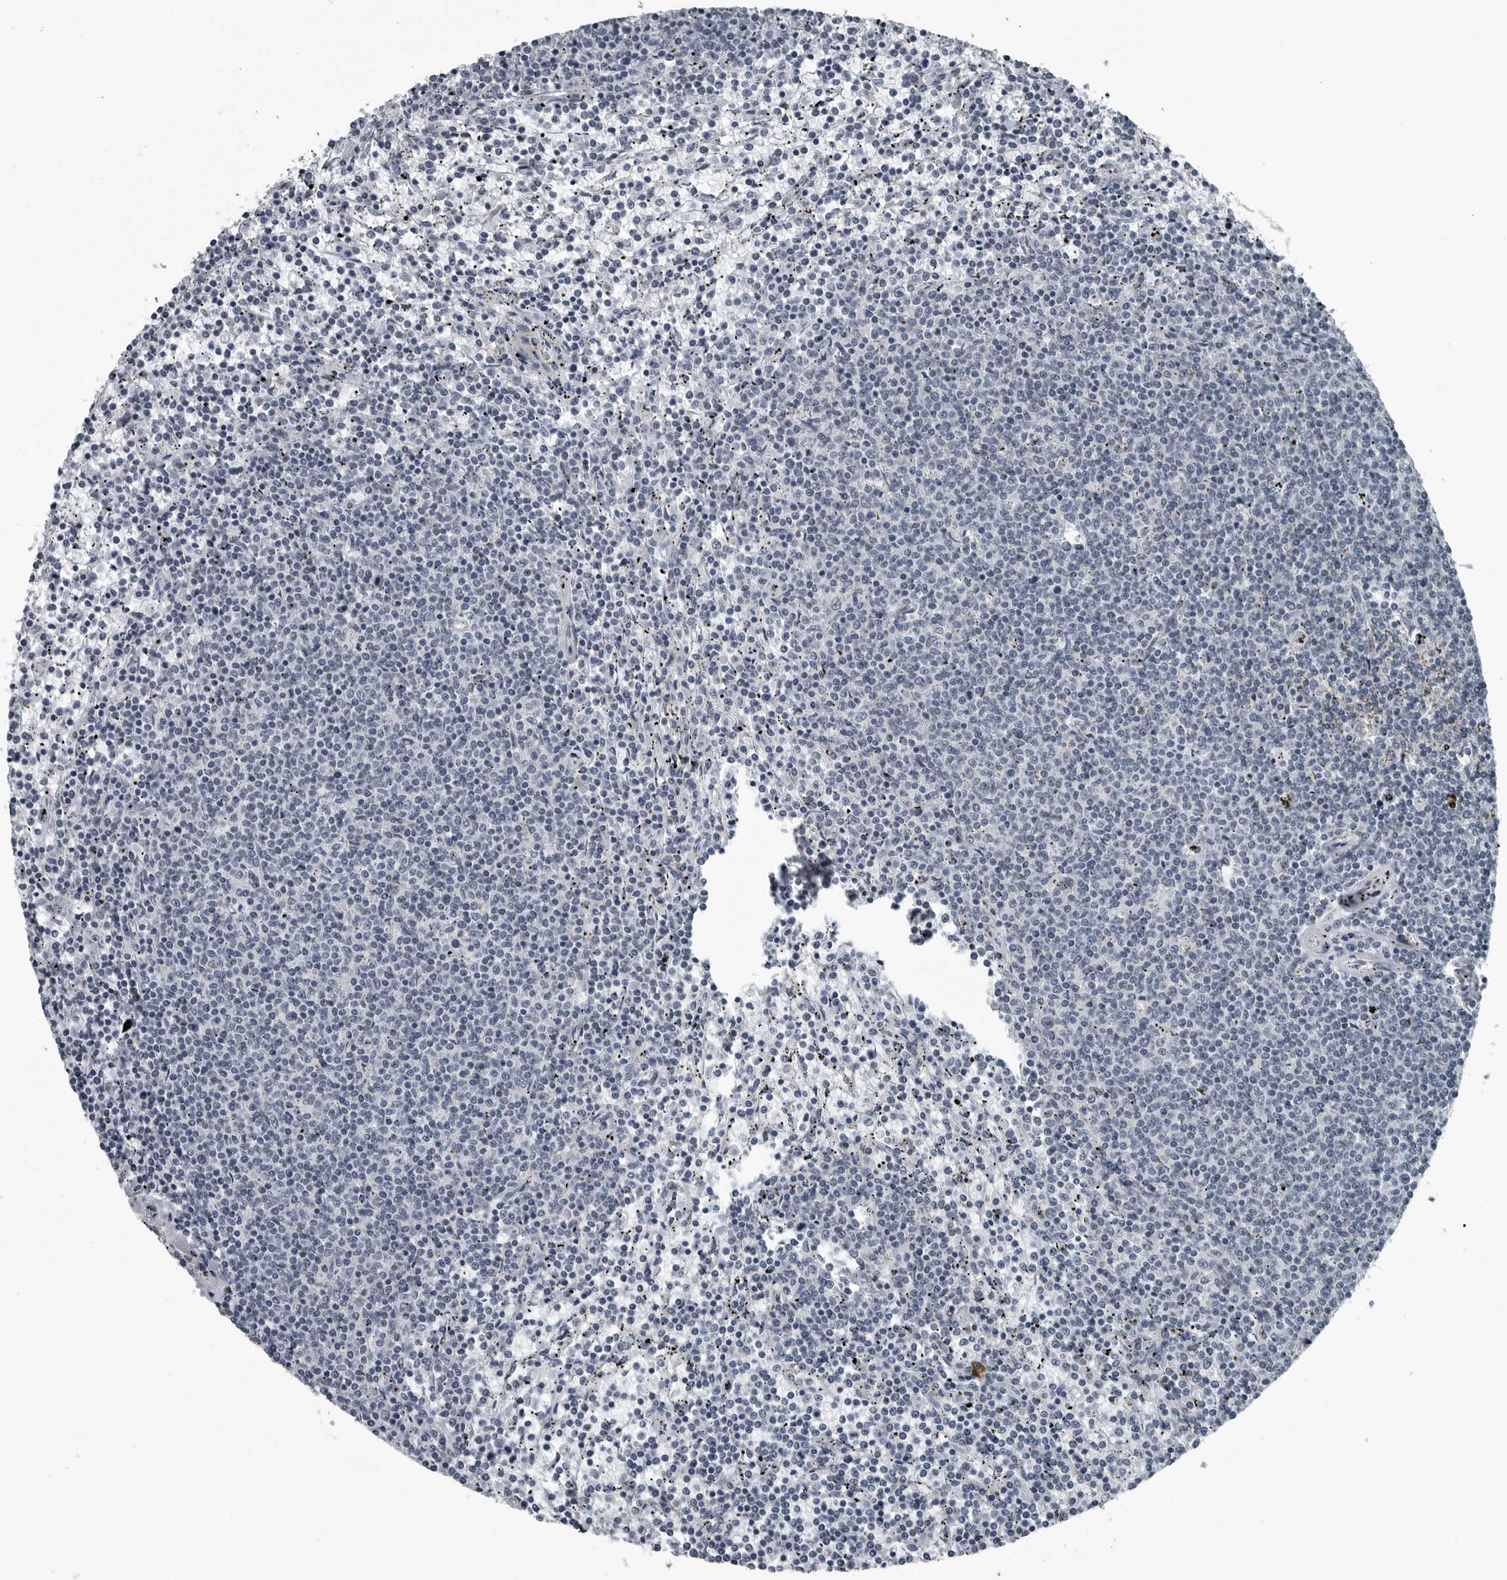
{"staining": {"intensity": "negative", "quantity": "none", "location": "none"}, "tissue": "lymphoma", "cell_type": "Tumor cells", "image_type": "cancer", "snomed": [{"axis": "morphology", "description": "Malignant lymphoma, non-Hodgkin's type, Low grade"}, {"axis": "topography", "description": "Spleen"}], "caption": "Human low-grade malignant lymphoma, non-Hodgkin's type stained for a protein using IHC displays no staining in tumor cells.", "gene": "DNAAF11", "patient": {"sex": "female", "age": 50}}